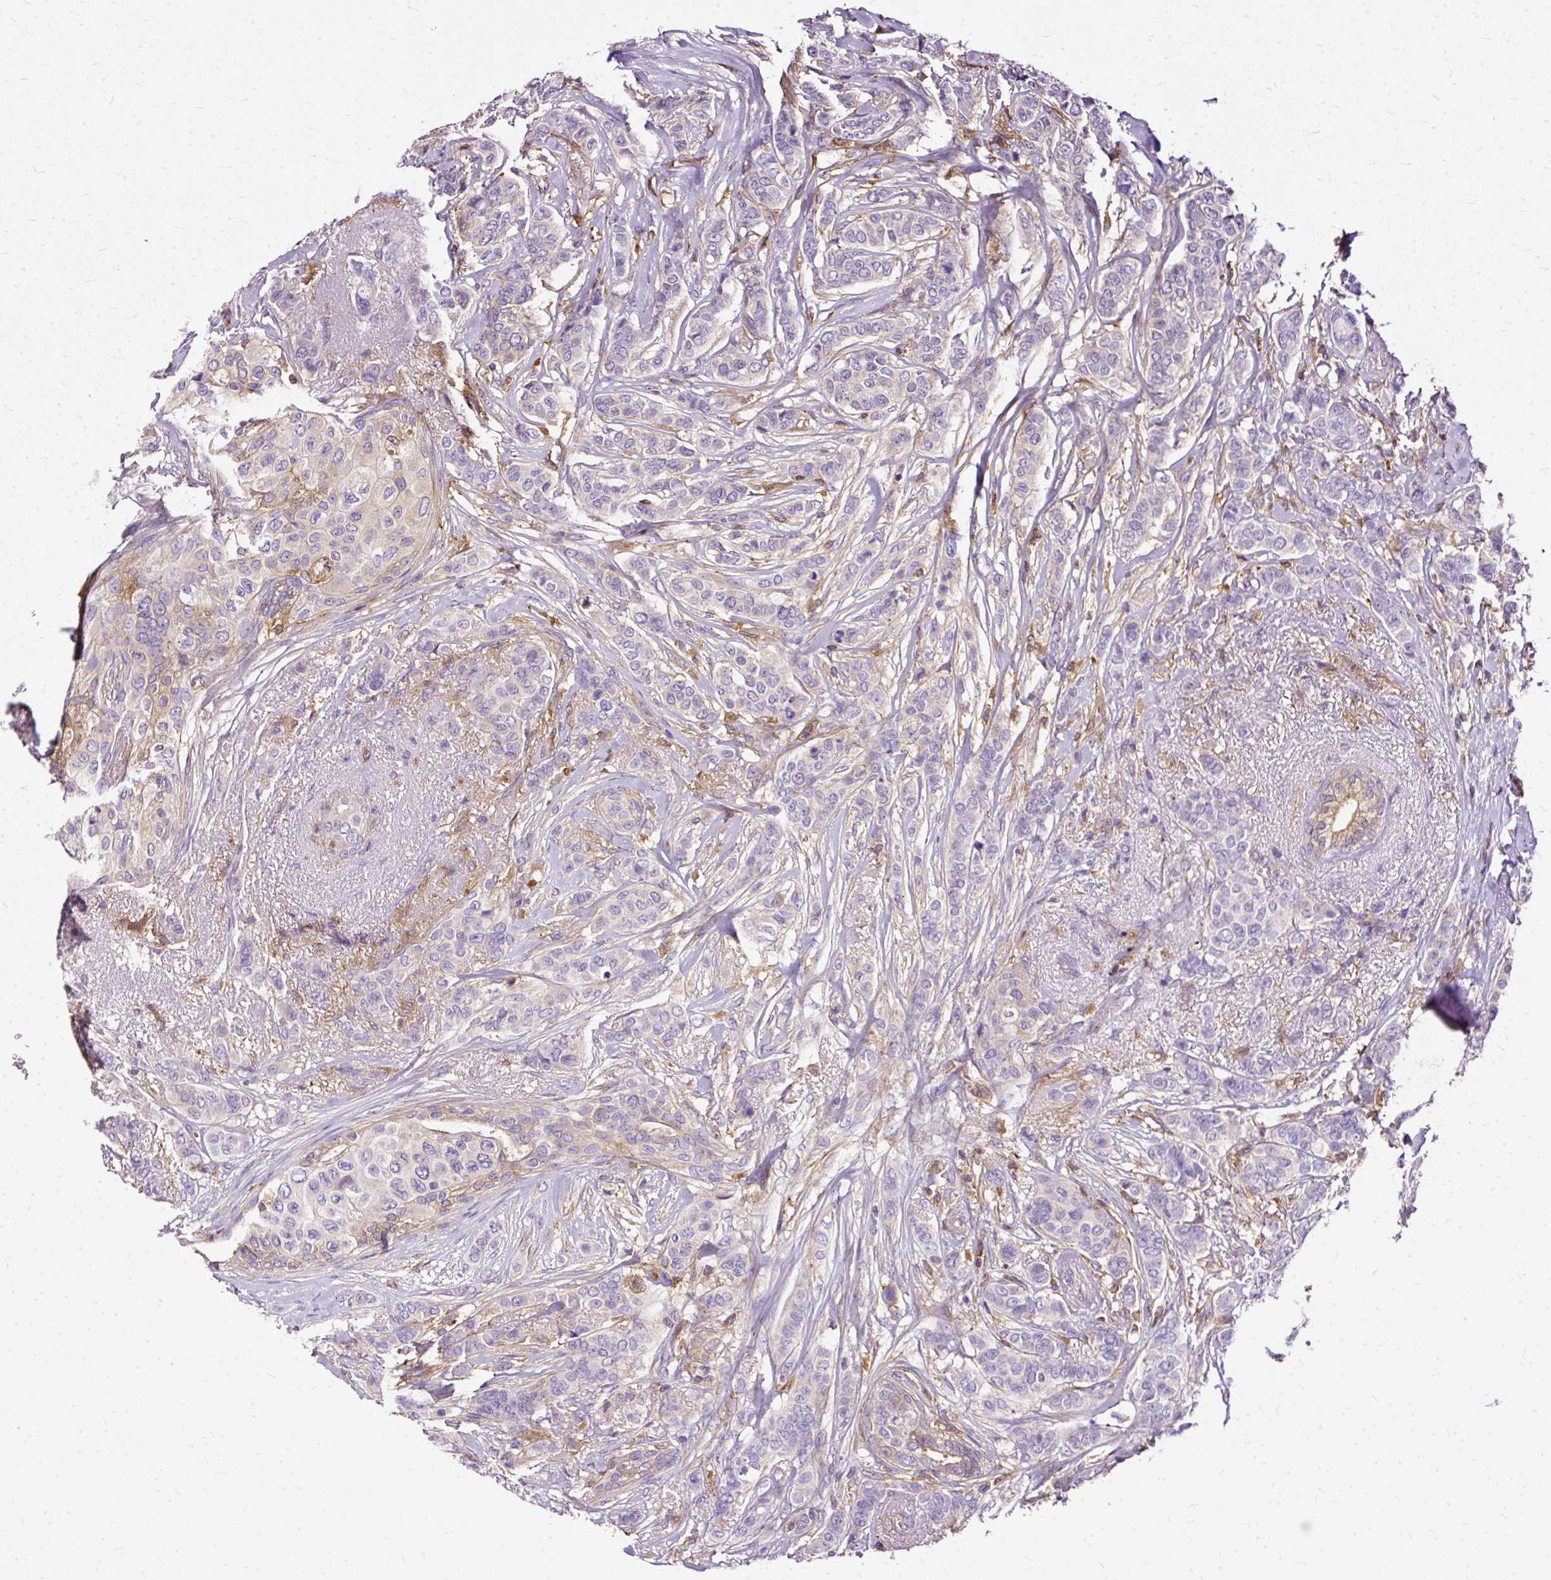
{"staining": {"intensity": "negative", "quantity": "none", "location": "none"}, "tissue": "breast cancer", "cell_type": "Tumor cells", "image_type": "cancer", "snomed": [{"axis": "morphology", "description": "Lobular carcinoma"}, {"axis": "topography", "description": "Breast"}], "caption": "The micrograph demonstrates no significant expression in tumor cells of breast lobular carcinoma.", "gene": "TWF2", "patient": {"sex": "female", "age": 51}}